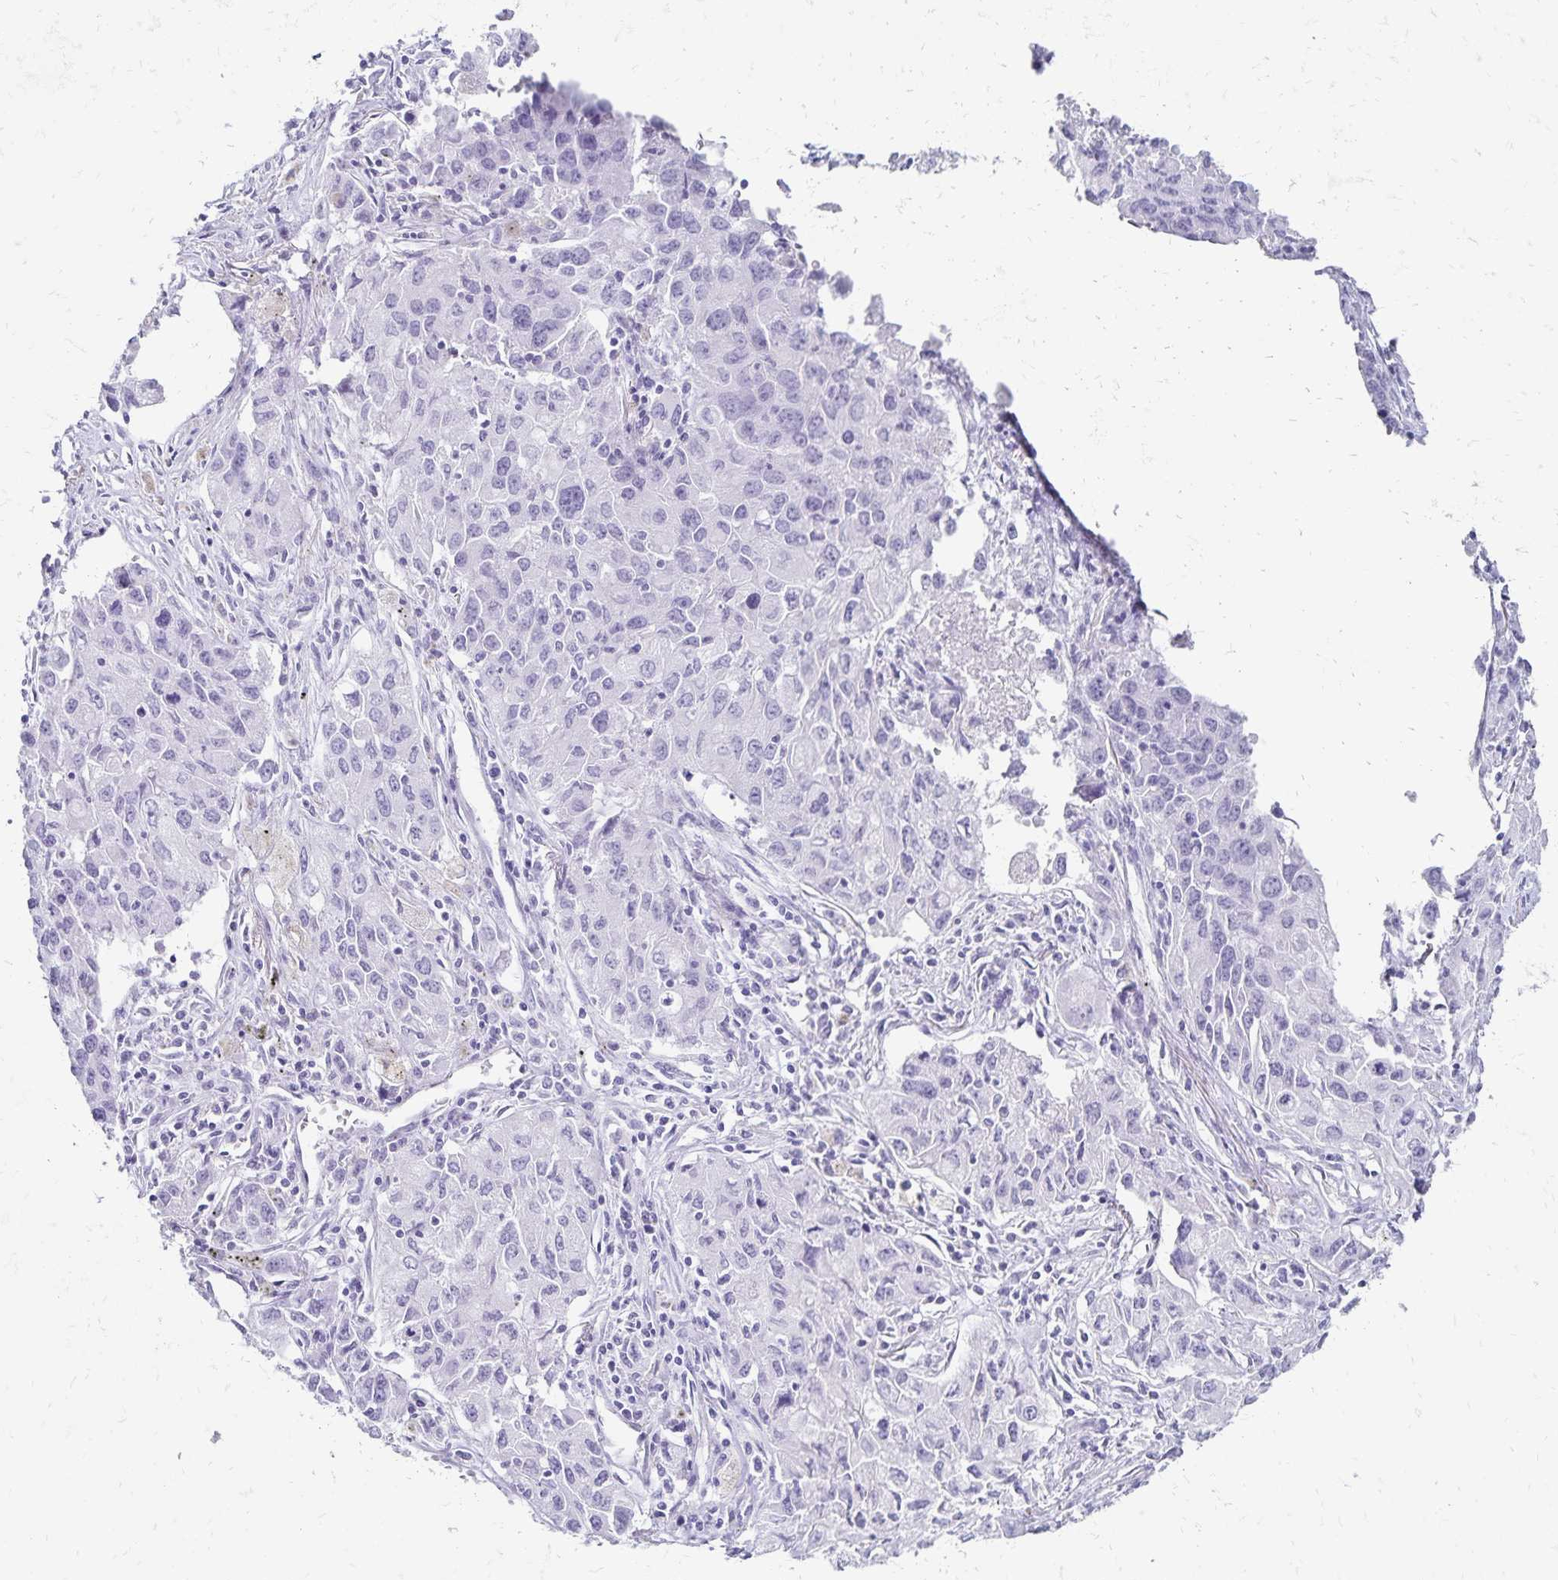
{"staining": {"intensity": "negative", "quantity": "none", "location": "none"}, "tissue": "lung cancer", "cell_type": "Tumor cells", "image_type": "cancer", "snomed": [{"axis": "morphology", "description": "Adenocarcinoma, NOS"}, {"axis": "morphology", "description": "Adenocarcinoma, metastatic, NOS"}, {"axis": "topography", "description": "Lymph node"}, {"axis": "topography", "description": "Lung"}], "caption": "An immunohistochemistry photomicrograph of metastatic adenocarcinoma (lung) is shown. There is no staining in tumor cells of metastatic adenocarcinoma (lung).", "gene": "GIP", "patient": {"sex": "female", "age": 42}}